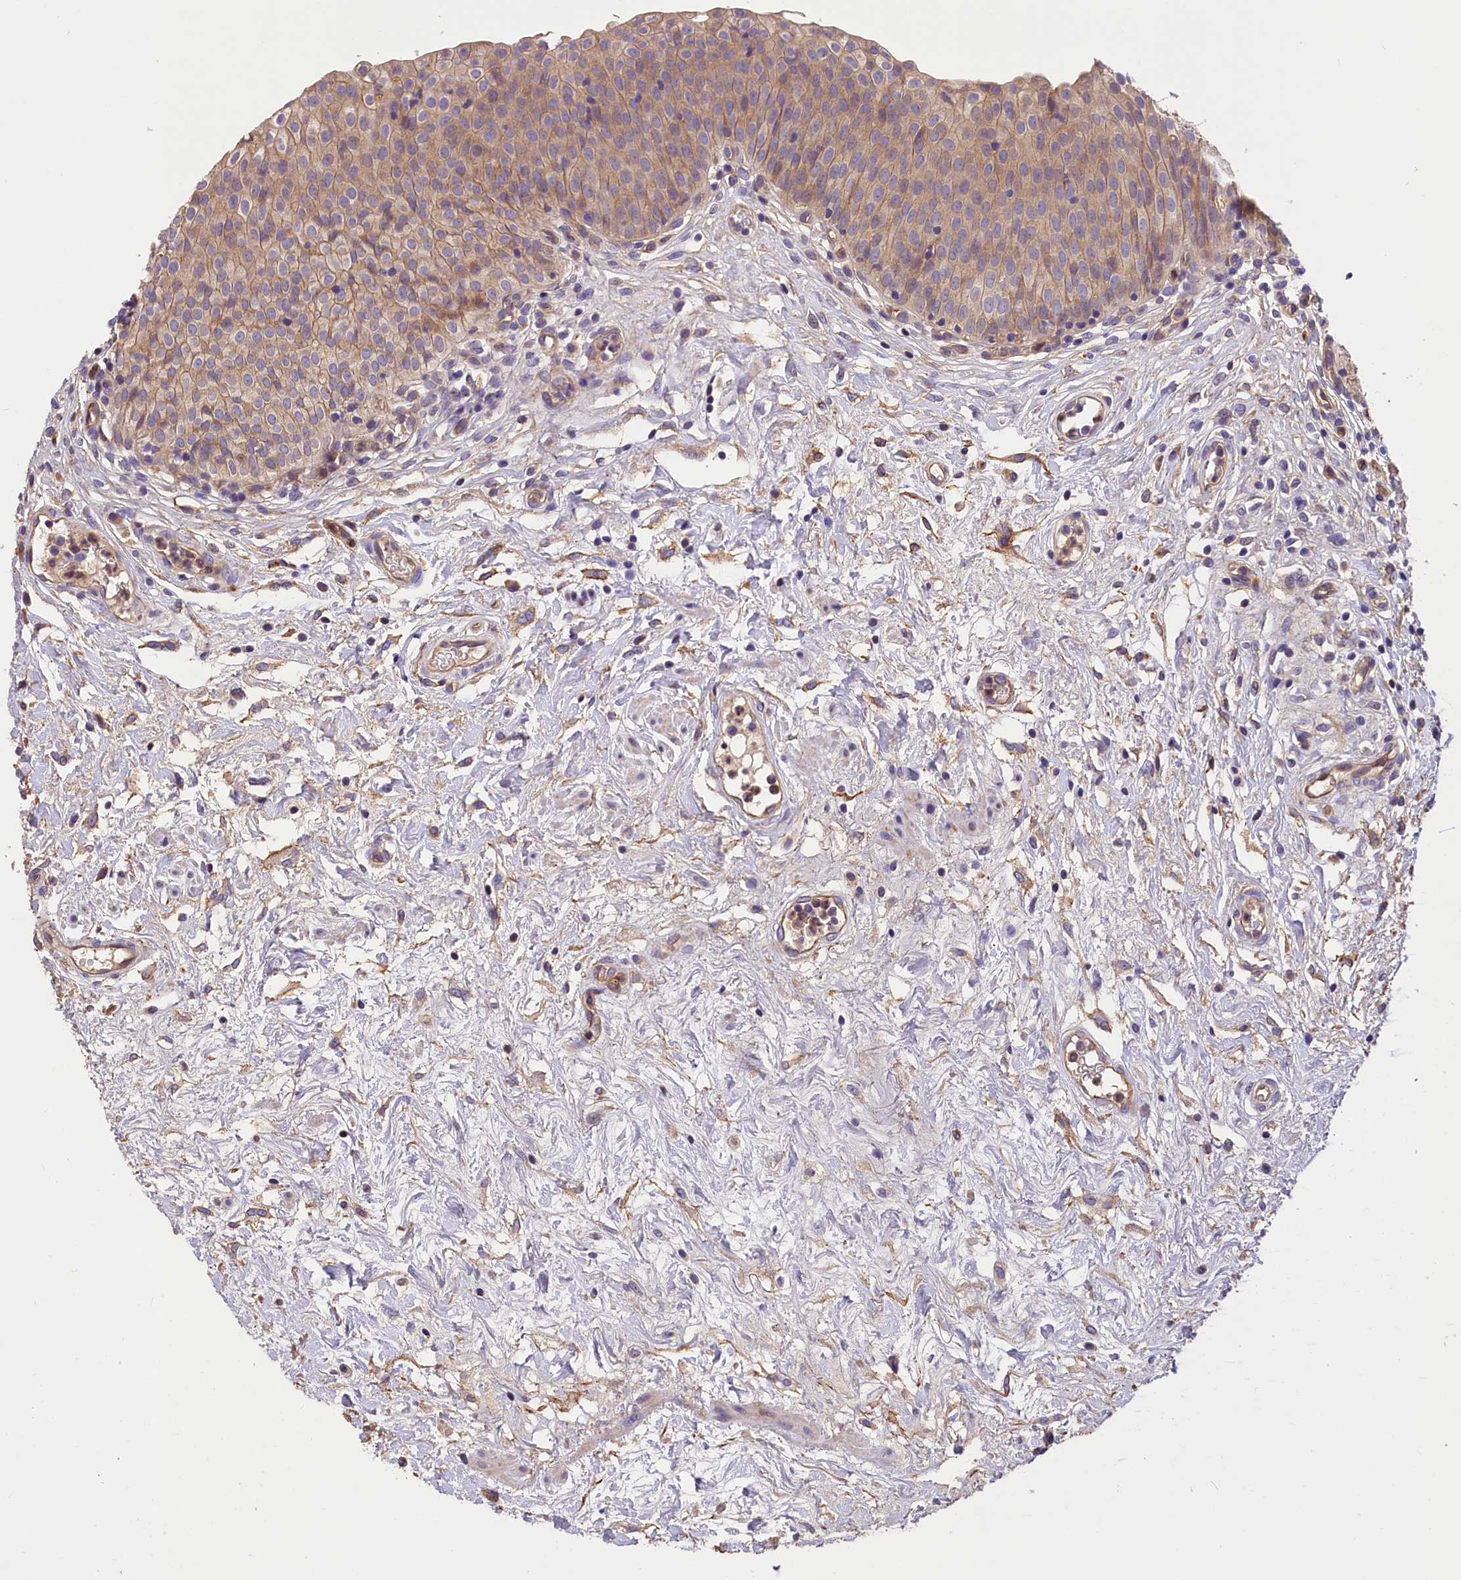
{"staining": {"intensity": "moderate", "quantity": ">75%", "location": "cytoplasmic/membranous"}, "tissue": "urinary bladder", "cell_type": "Urothelial cells", "image_type": "normal", "snomed": [{"axis": "morphology", "description": "Normal tissue, NOS"}, {"axis": "topography", "description": "Urinary bladder"}], "caption": "Immunohistochemistry (IHC) histopathology image of normal urinary bladder: human urinary bladder stained using IHC reveals medium levels of moderate protein expression localized specifically in the cytoplasmic/membranous of urothelial cells, appearing as a cytoplasmic/membranous brown color.", "gene": "ERMARD", "patient": {"sex": "male", "age": 55}}